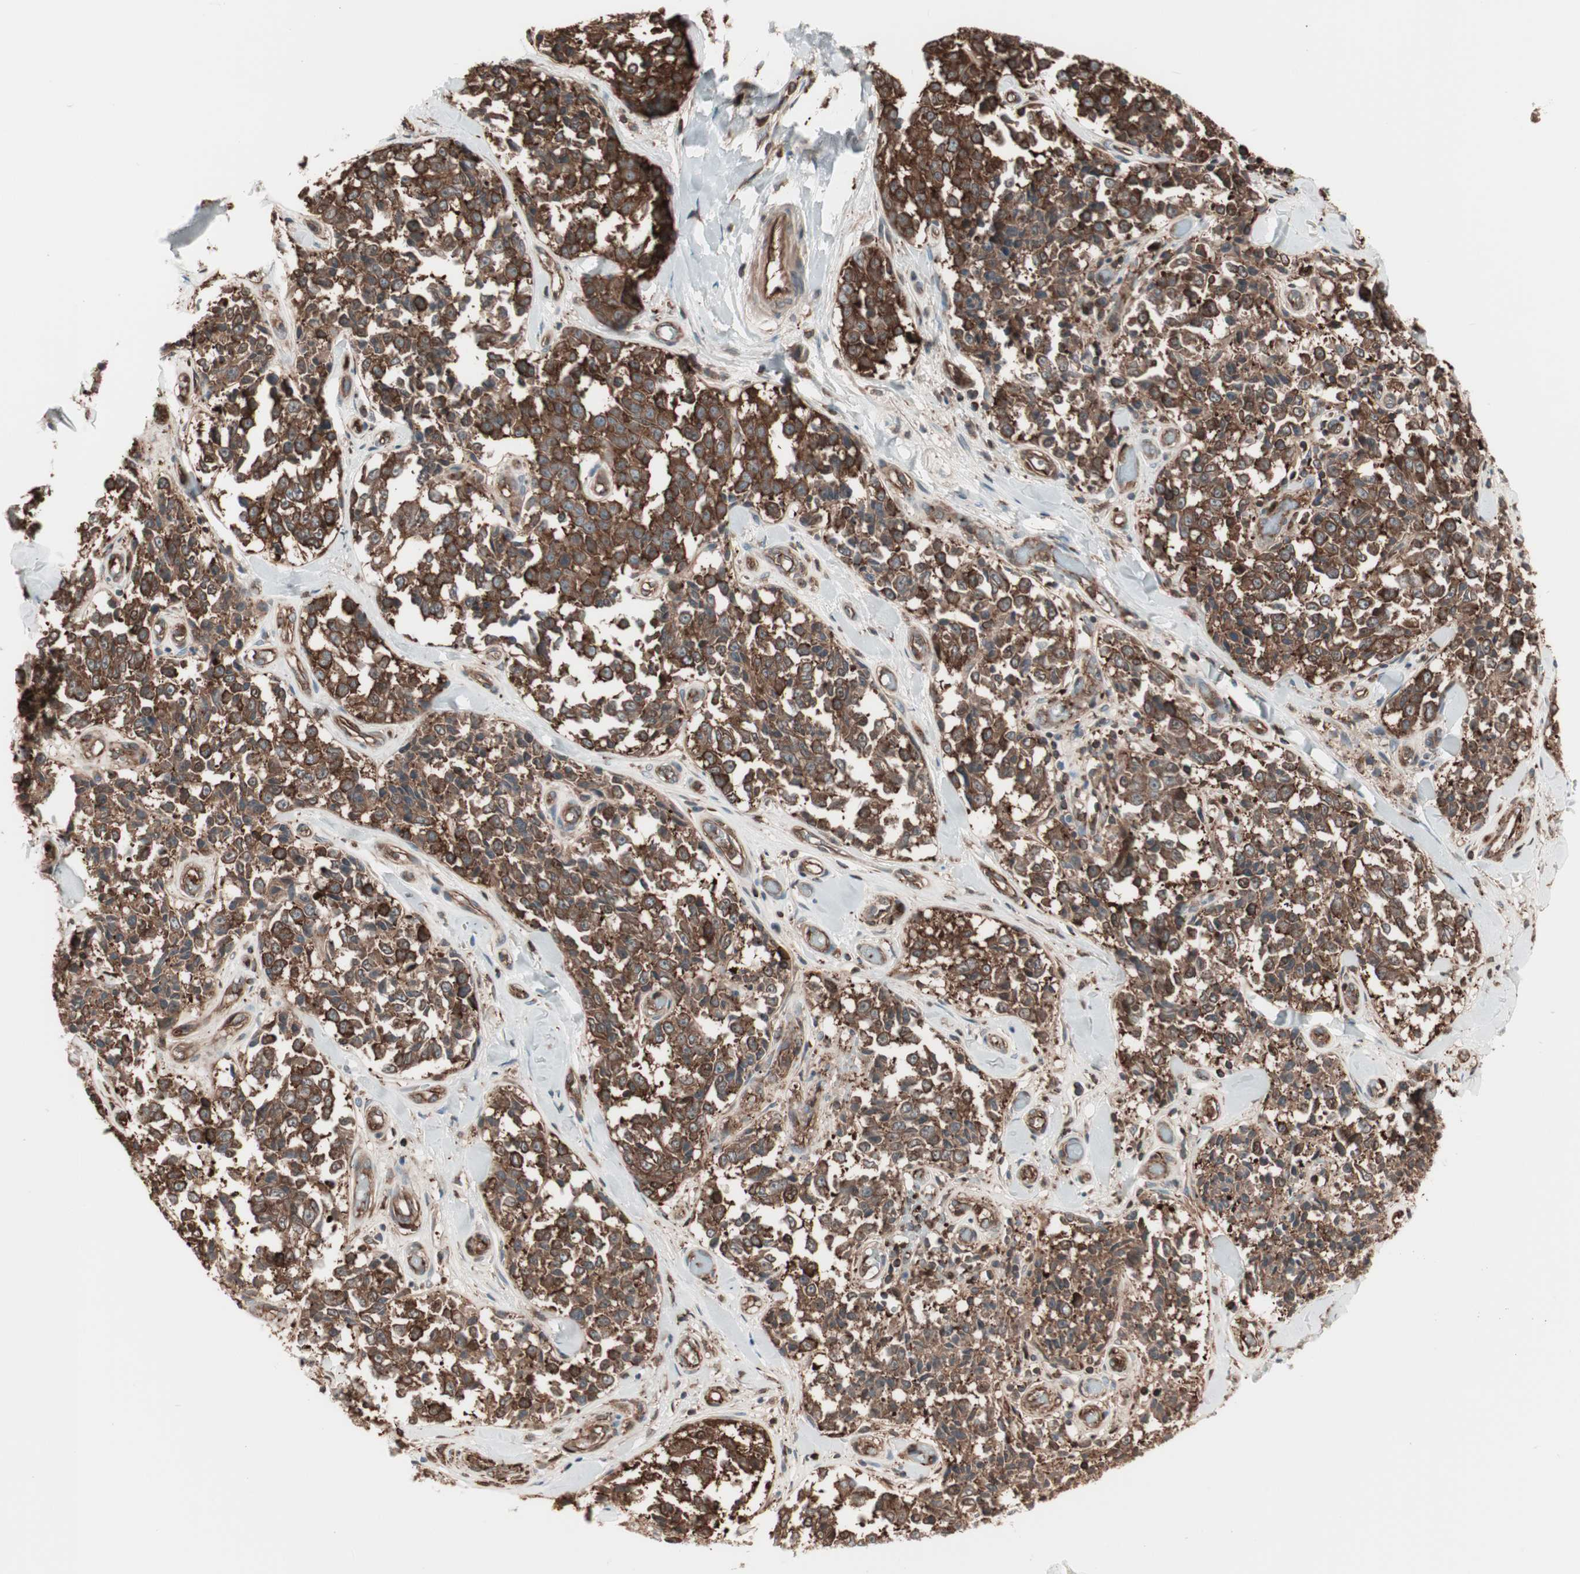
{"staining": {"intensity": "strong", "quantity": ">75%", "location": "cytoplasmic/membranous"}, "tissue": "melanoma", "cell_type": "Tumor cells", "image_type": "cancer", "snomed": [{"axis": "morphology", "description": "Malignant melanoma, NOS"}, {"axis": "topography", "description": "Skin"}], "caption": "High-magnification brightfield microscopy of melanoma stained with DAB (3,3'-diaminobenzidine) (brown) and counterstained with hematoxylin (blue). tumor cells exhibit strong cytoplasmic/membranous positivity is present in approximately>75% of cells. The protein is stained brown, and the nuclei are stained in blue (DAB (3,3'-diaminobenzidine) IHC with brightfield microscopy, high magnification).", "gene": "TCP11L1", "patient": {"sex": "female", "age": 64}}